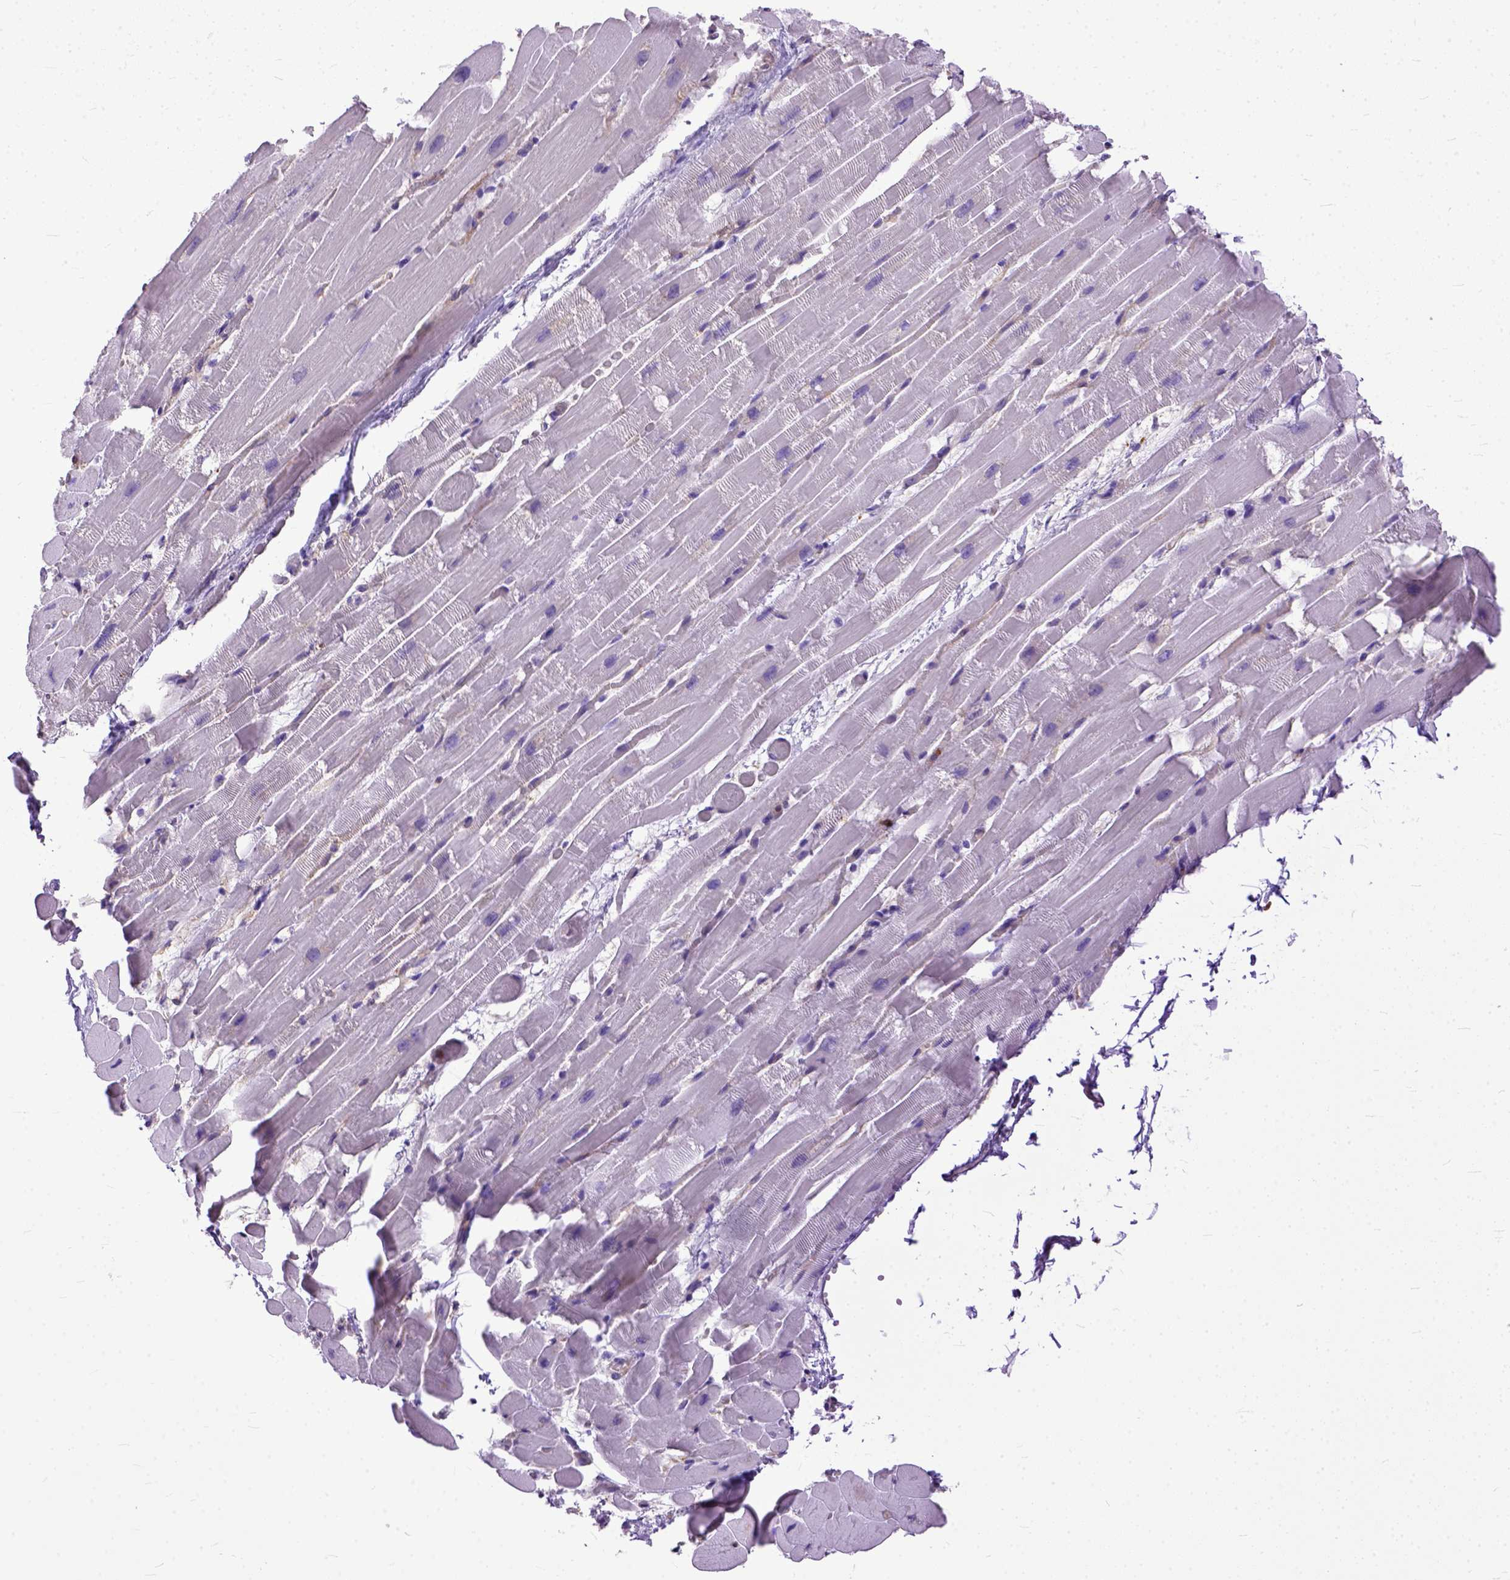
{"staining": {"intensity": "negative", "quantity": "none", "location": "none"}, "tissue": "heart muscle", "cell_type": "Cardiomyocytes", "image_type": "normal", "snomed": [{"axis": "morphology", "description": "Normal tissue, NOS"}, {"axis": "topography", "description": "Heart"}], "caption": "IHC photomicrograph of unremarkable heart muscle stained for a protein (brown), which displays no positivity in cardiomyocytes.", "gene": "NAMPT", "patient": {"sex": "male", "age": 37}}